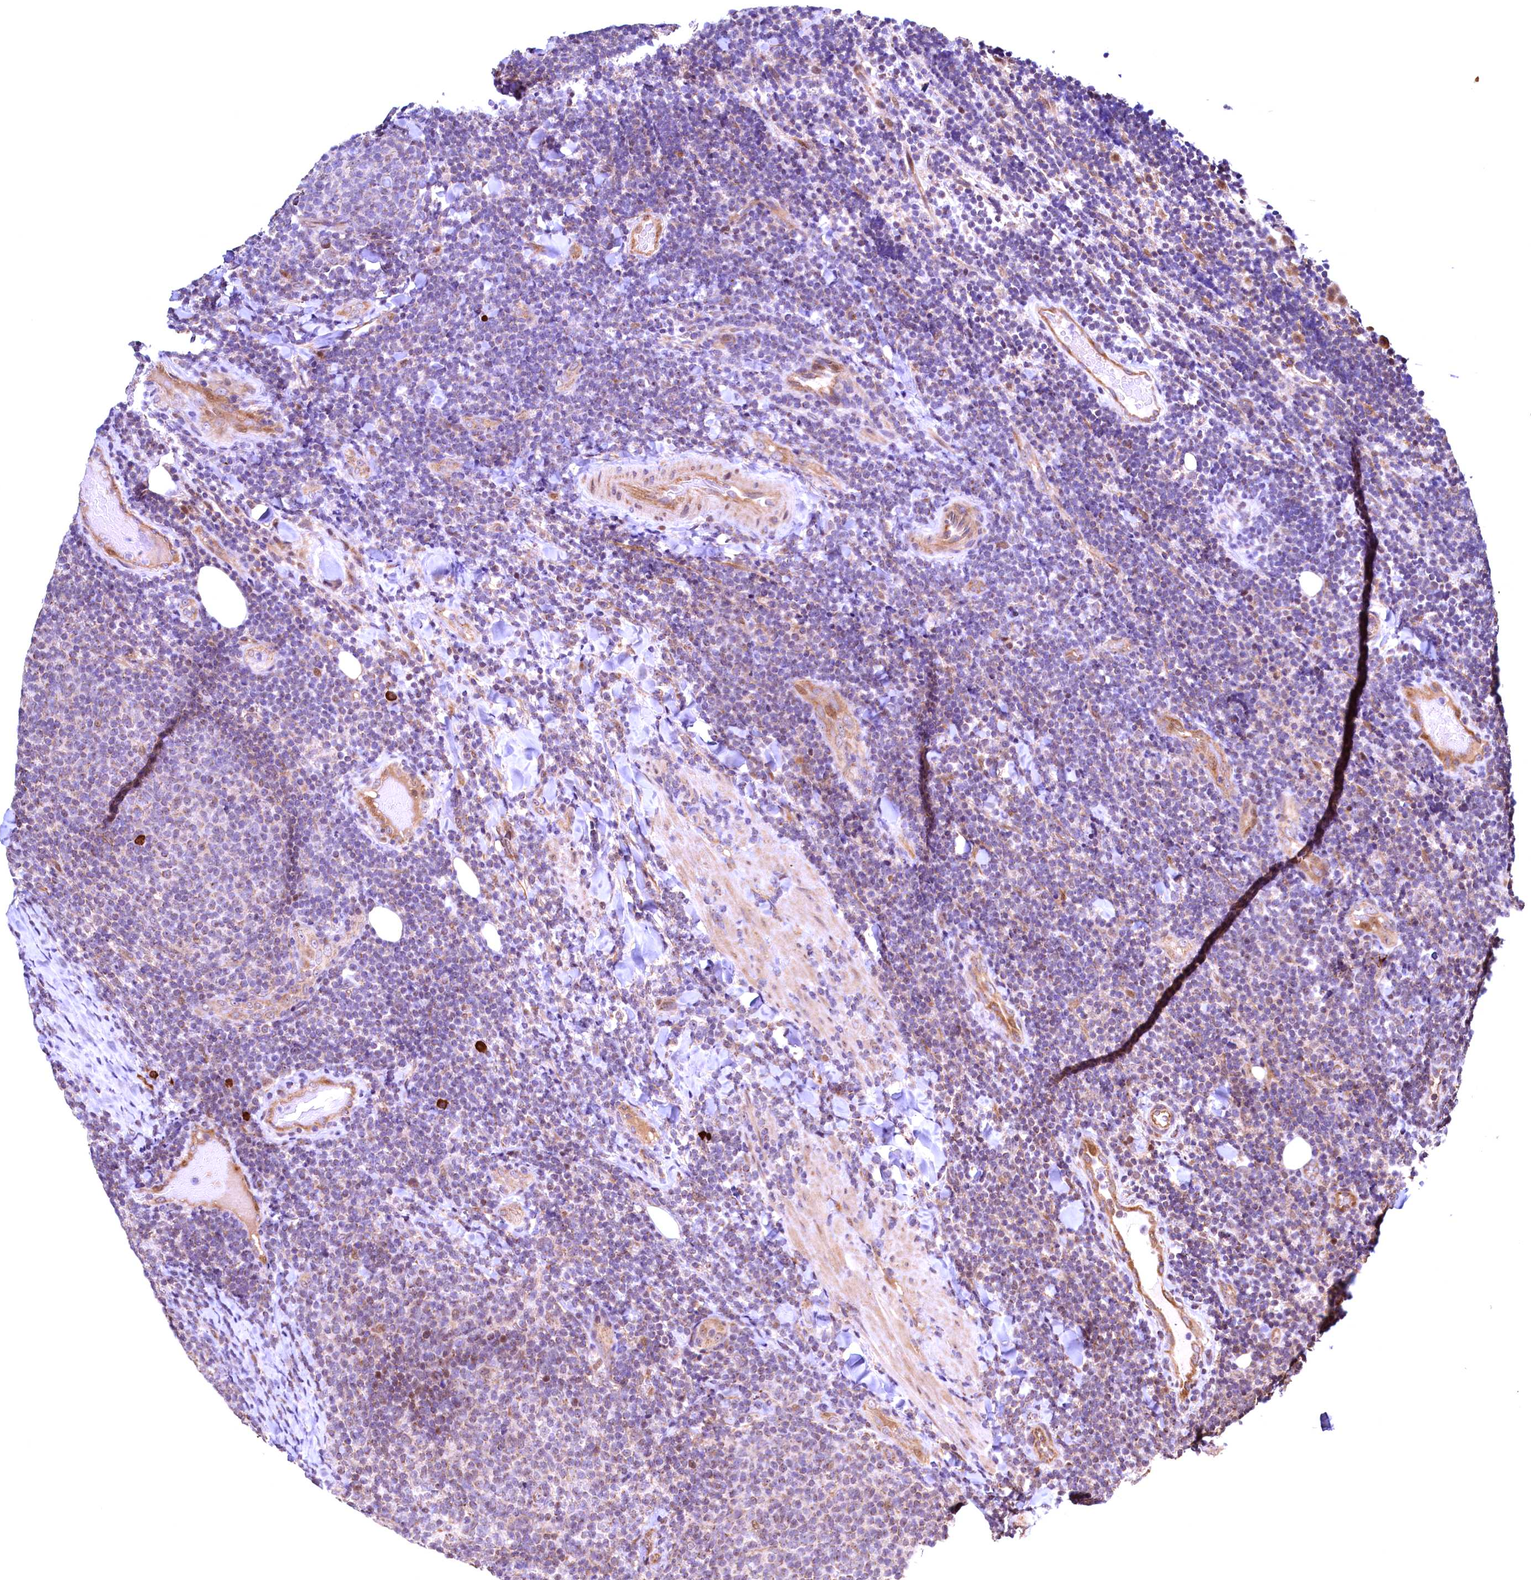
{"staining": {"intensity": "moderate", "quantity": "<25%", "location": "cytoplasmic/membranous"}, "tissue": "lymphoma", "cell_type": "Tumor cells", "image_type": "cancer", "snomed": [{"axis": "morphology", "description": "Malignant lymphoma, non-Hodgkin's type, Low grade"}, {"axis": "topography", "description": "Lymph node"}], "caption": "Immunohistochemistry (IHC) of low-grade malignant lymphoma, non-Hodgkin's type shows low levels of moderate cytoplasmic/membranous positivity in about <25% of tumor cells. (IHC, brightfield microscopy, high magnification).", "gene": "RBFA", "patient": {"sex": "male", "age": 66}}